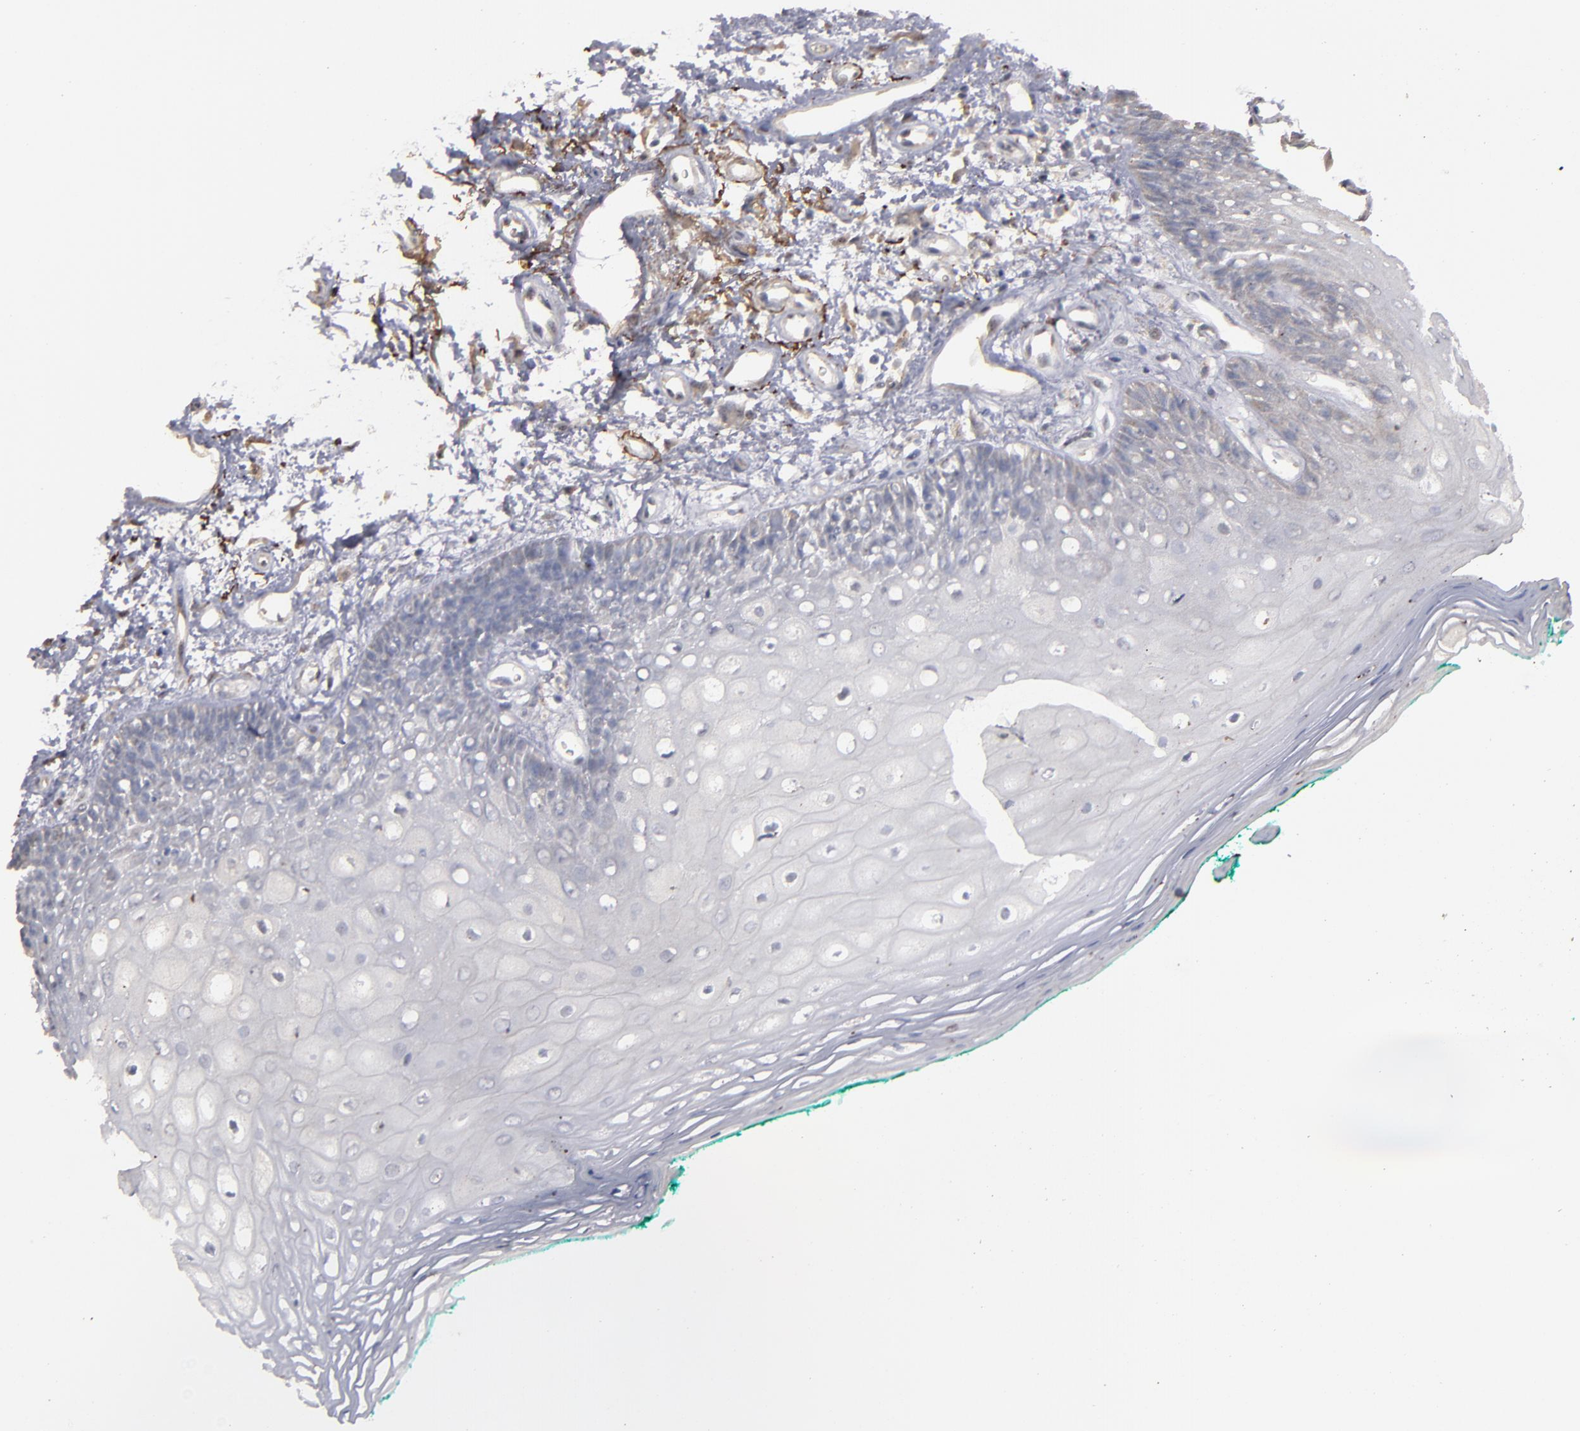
{"staining": {"intensity": "negative", "quantity": "none", "location": "none"}, "tissue": "oral mucosa", "cell_type": "Squamous epithelial cells", "image_type": "normal", "snomed": [{"axis": "morphology", "description": "Normal tissue, NOS"}, {"axis": "morphology", "description": "Squamous cell carcinoma, NOS"}, {"axis": "topography", "description": "Skeletal muscle"}, {"axis": "topography", "description": "Oral tissue"}, {"axis": "topography", "description": "Head-Neck"}], "caption": "High magnification brightfield microscopy of normal oral mucosa stained with DAB (3,3'-diaminobenzidine) (brown) and counterstained with hematoxylin (blue): squamous epithelial cells show no significant positivity. The staining is performed using DAB brown chromogen with nuclei counter-stained in using hematoxylin.", "gene": "CD55", "patient": {"sex": "female", "age": 84}}